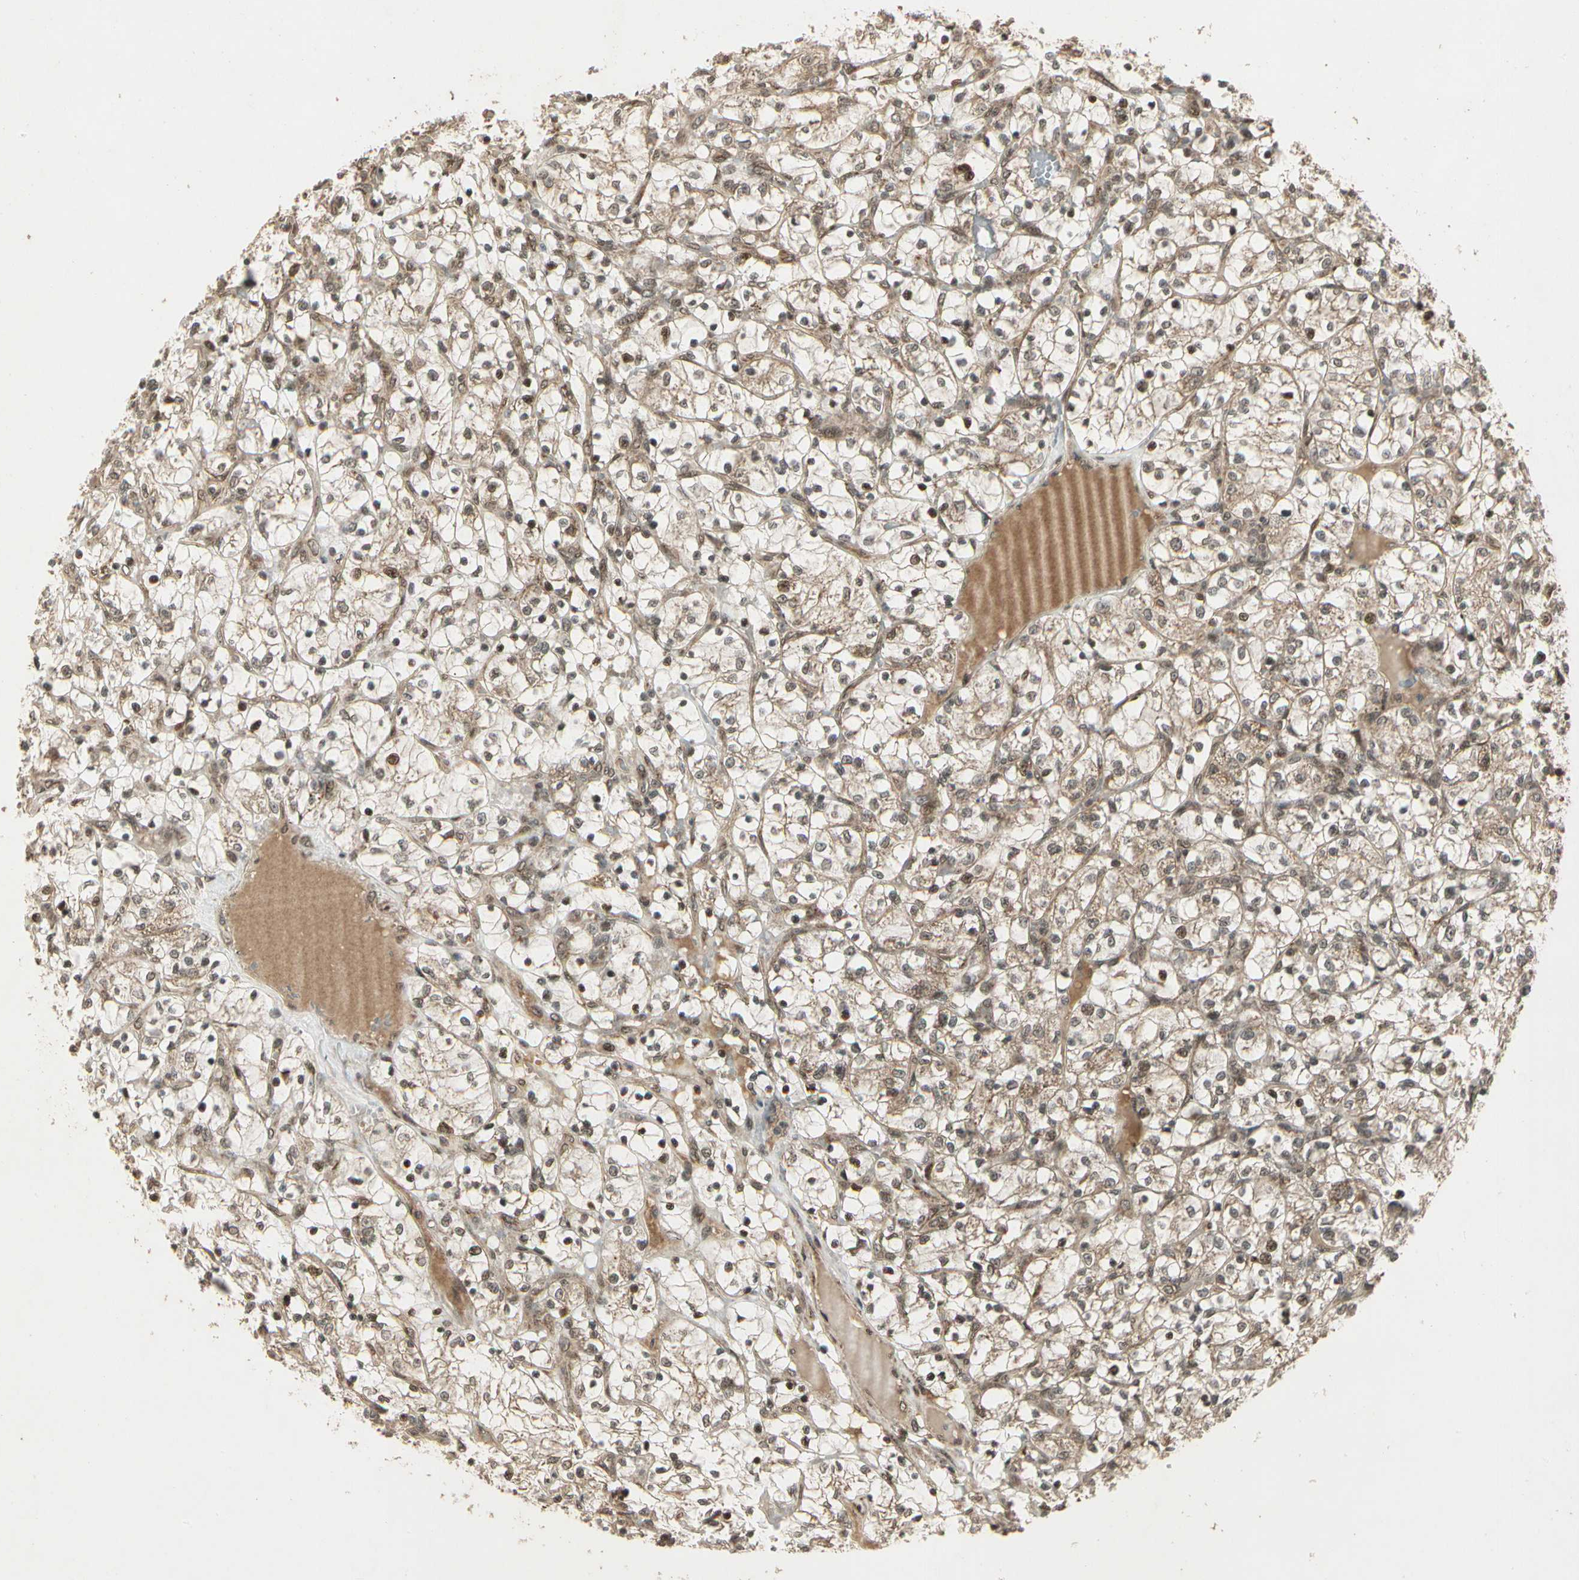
{"staining": {"intensity": "moderate", "quantity": ">75%", "location": "cytoplasmic/membranous"}, "tissue": "renal cancer", "cell_type": "Tumor cells", "image_type": "cancer", "snomed": [{"axis": "morphology", "description": "Adenocarcinoma, NOS"}, {"axis": "topography", "description": "Kidney"}], "caption": "This is a photomicrograph of IHC staining of renal cancer, which shows moderate staining in the cytoplasmic/membranous of tumor cells.", "gene": "GLUL", "patient": {"sex": "female", "age": 69}}